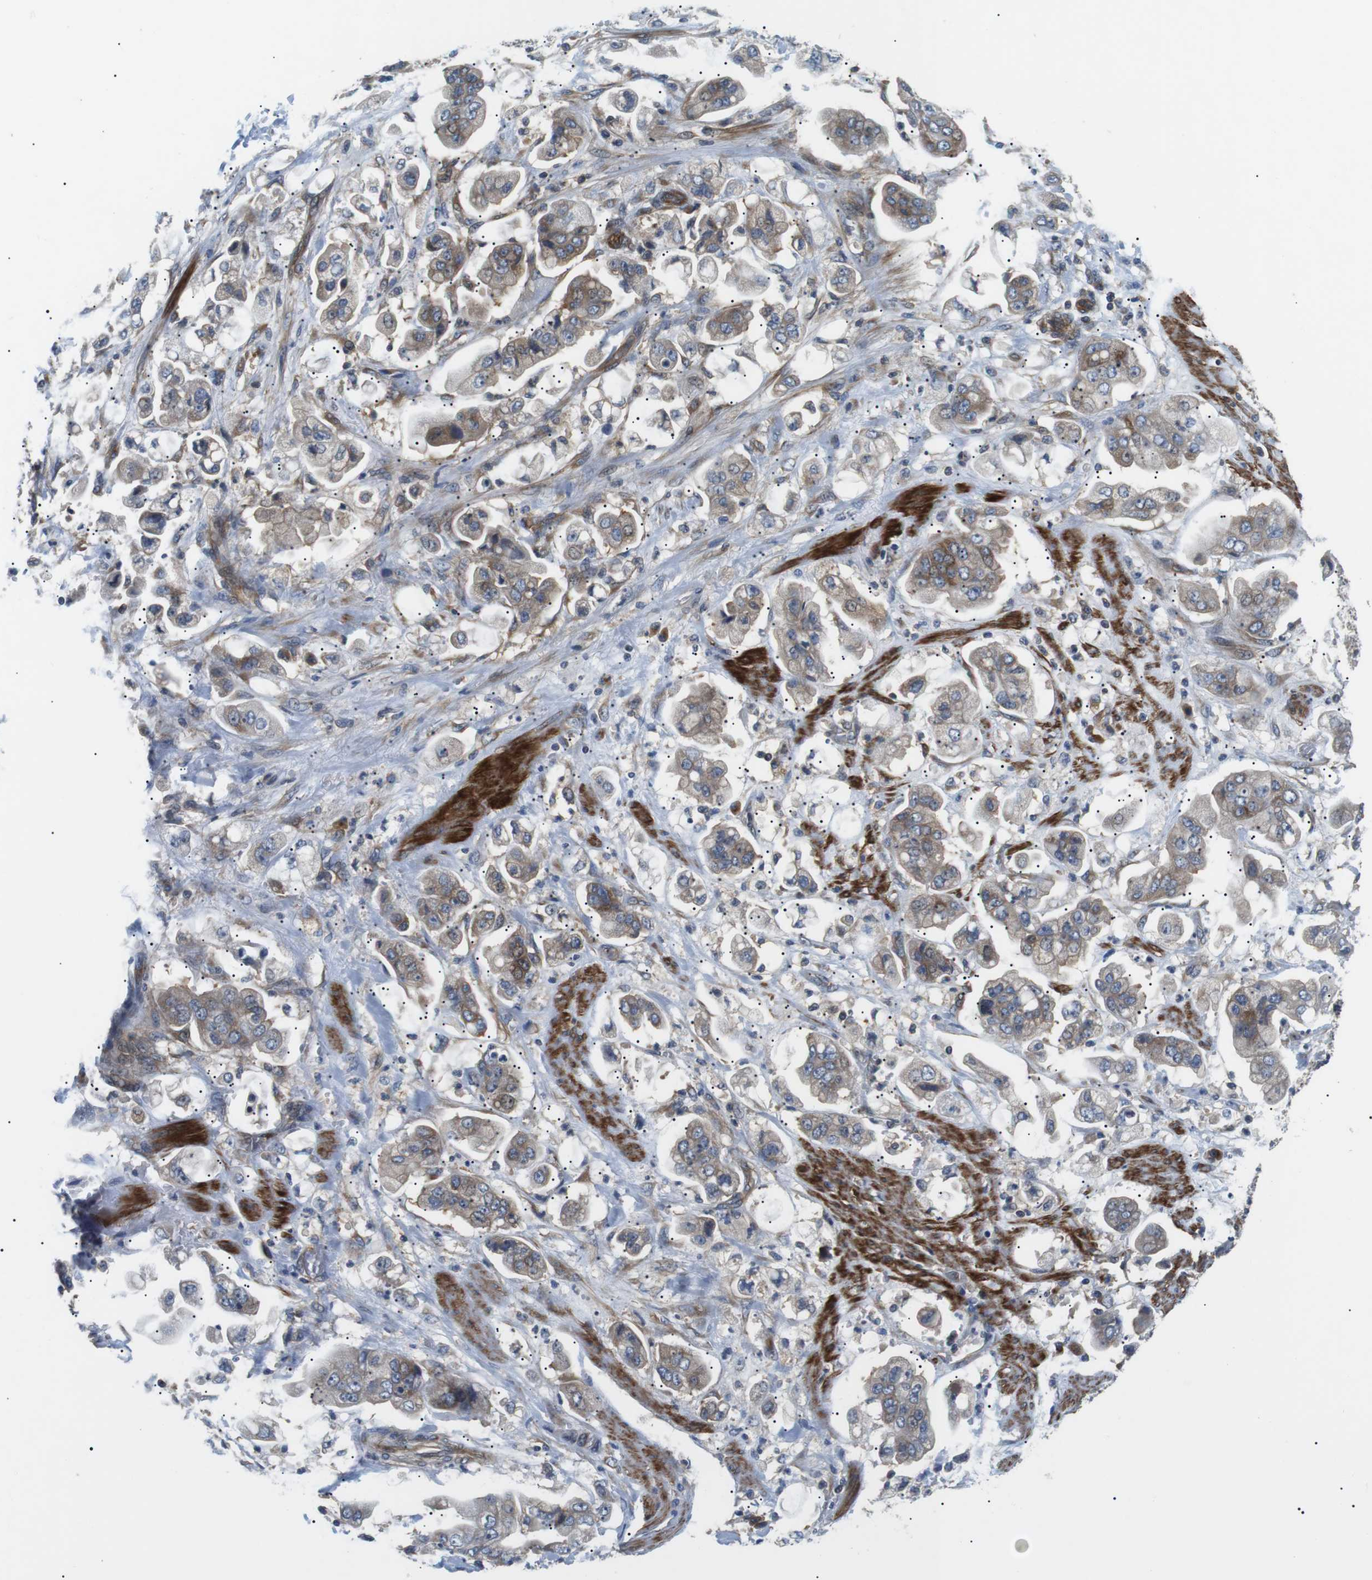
{"staining": {"intensity": "moderate", "quantity": "25%-75%", "location": "cytoplasmic/membranous"}, "tissue": "stomach cancer", "cell_type": "Tumor cells", "image_type": "cancer", "snomed": [{"axis": "morphology", "description": "Adenocarcinoma, NOS"}, {"axis": "topography", "description": "Stomach"}], "caption": "Immunohistochemical staining of stomach cancer (adenocarcinoma) displays moderate cytoplasmic/membranous protein expression in about 25%-75% of tumor cells.", "gene": "DIPK1A", "patient": {"sex": "male", "age": 62}}